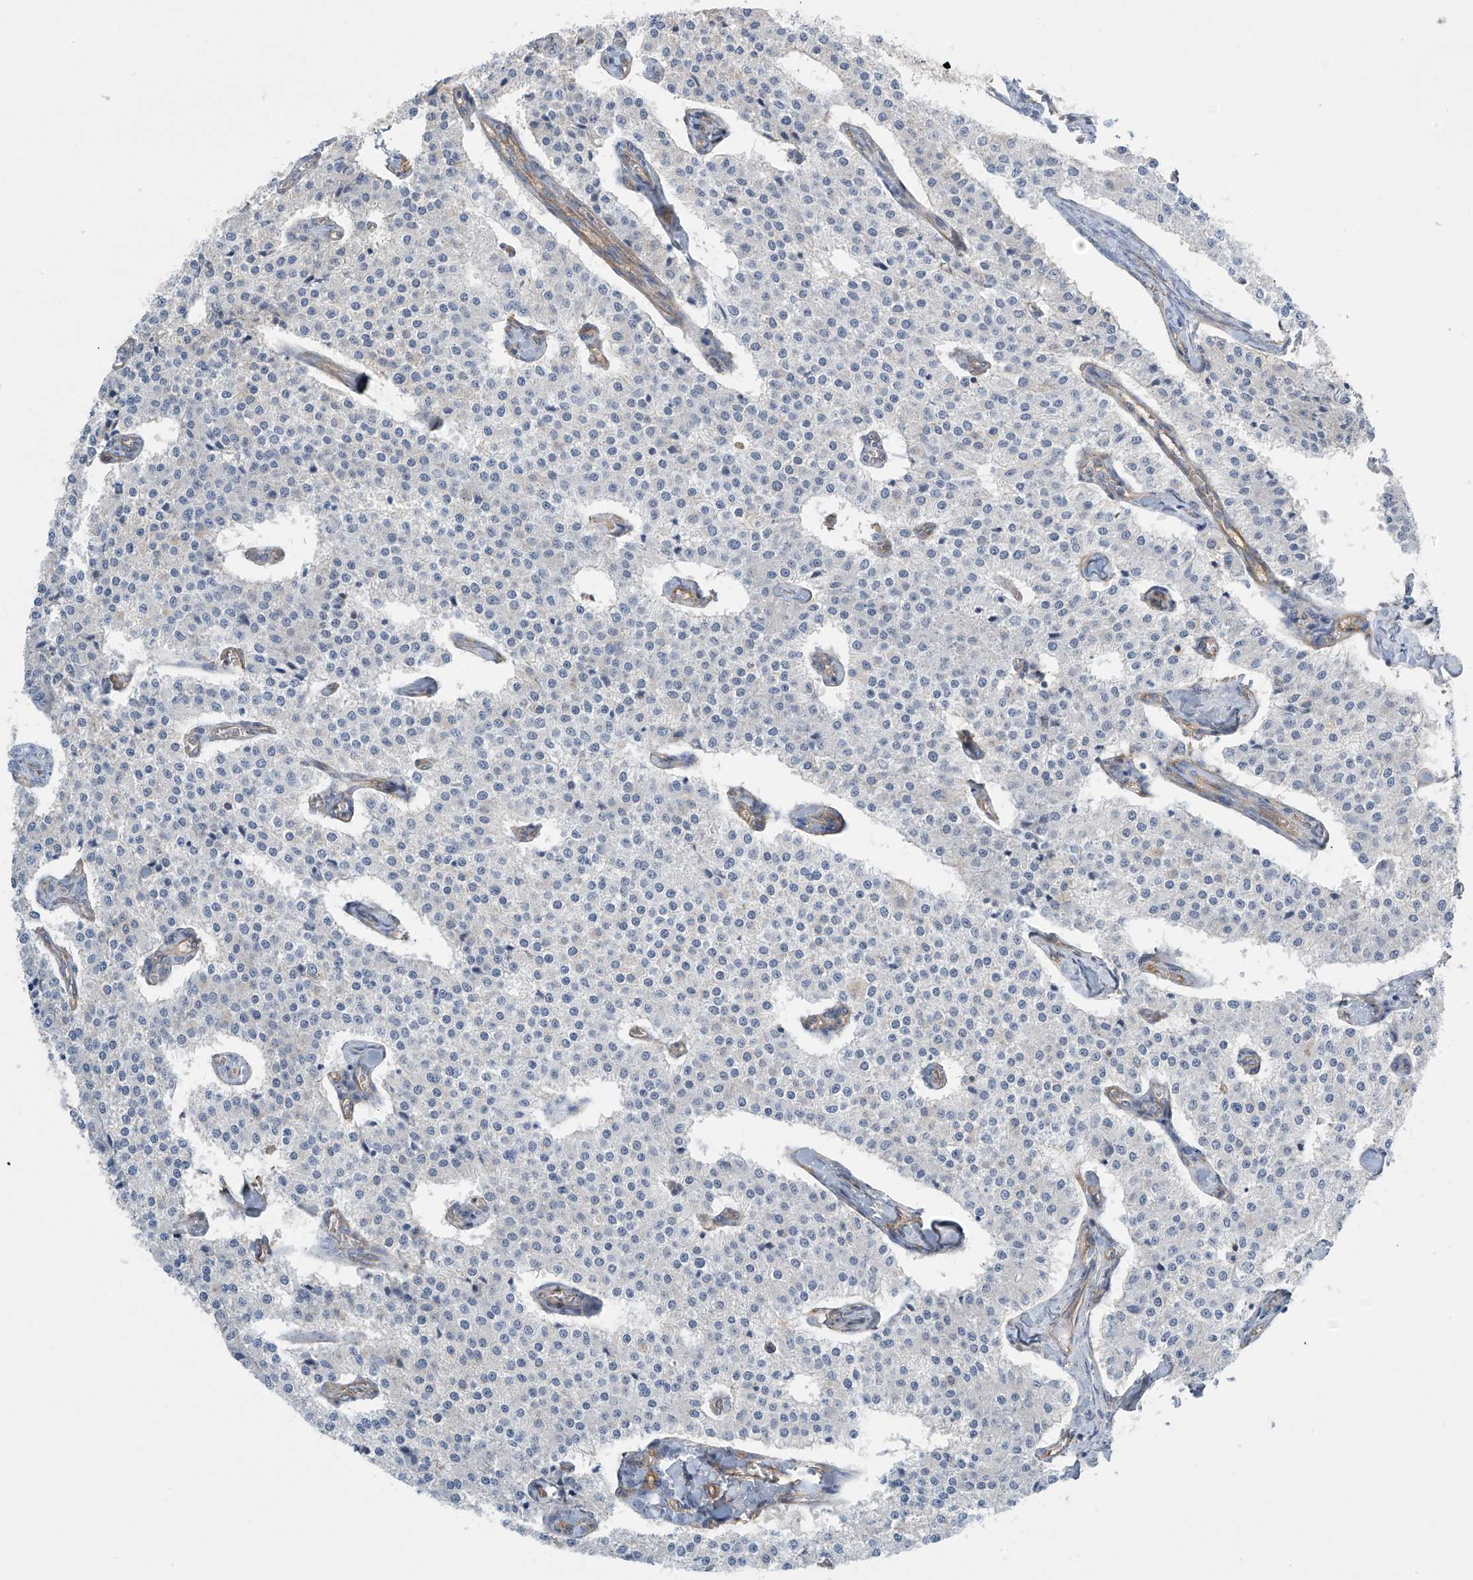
{"staining": {"intensity": "negative", "quantity": "none", "location": "none"}, "tissue": "carcinoid", "cell_type": "Tumor cells", "image_type": "cancer", "snomed": [{"axis": "morphology", "description": "Carcinoid, malignant, NOS"}, {"axis": "topography", "description": "Colon"}], "caption": "The image reveals no significant positivity in tumor cells of carcinoid (malignant).", "gene": "ZNF846", "patient": {"sex": "female", "age": 52}}